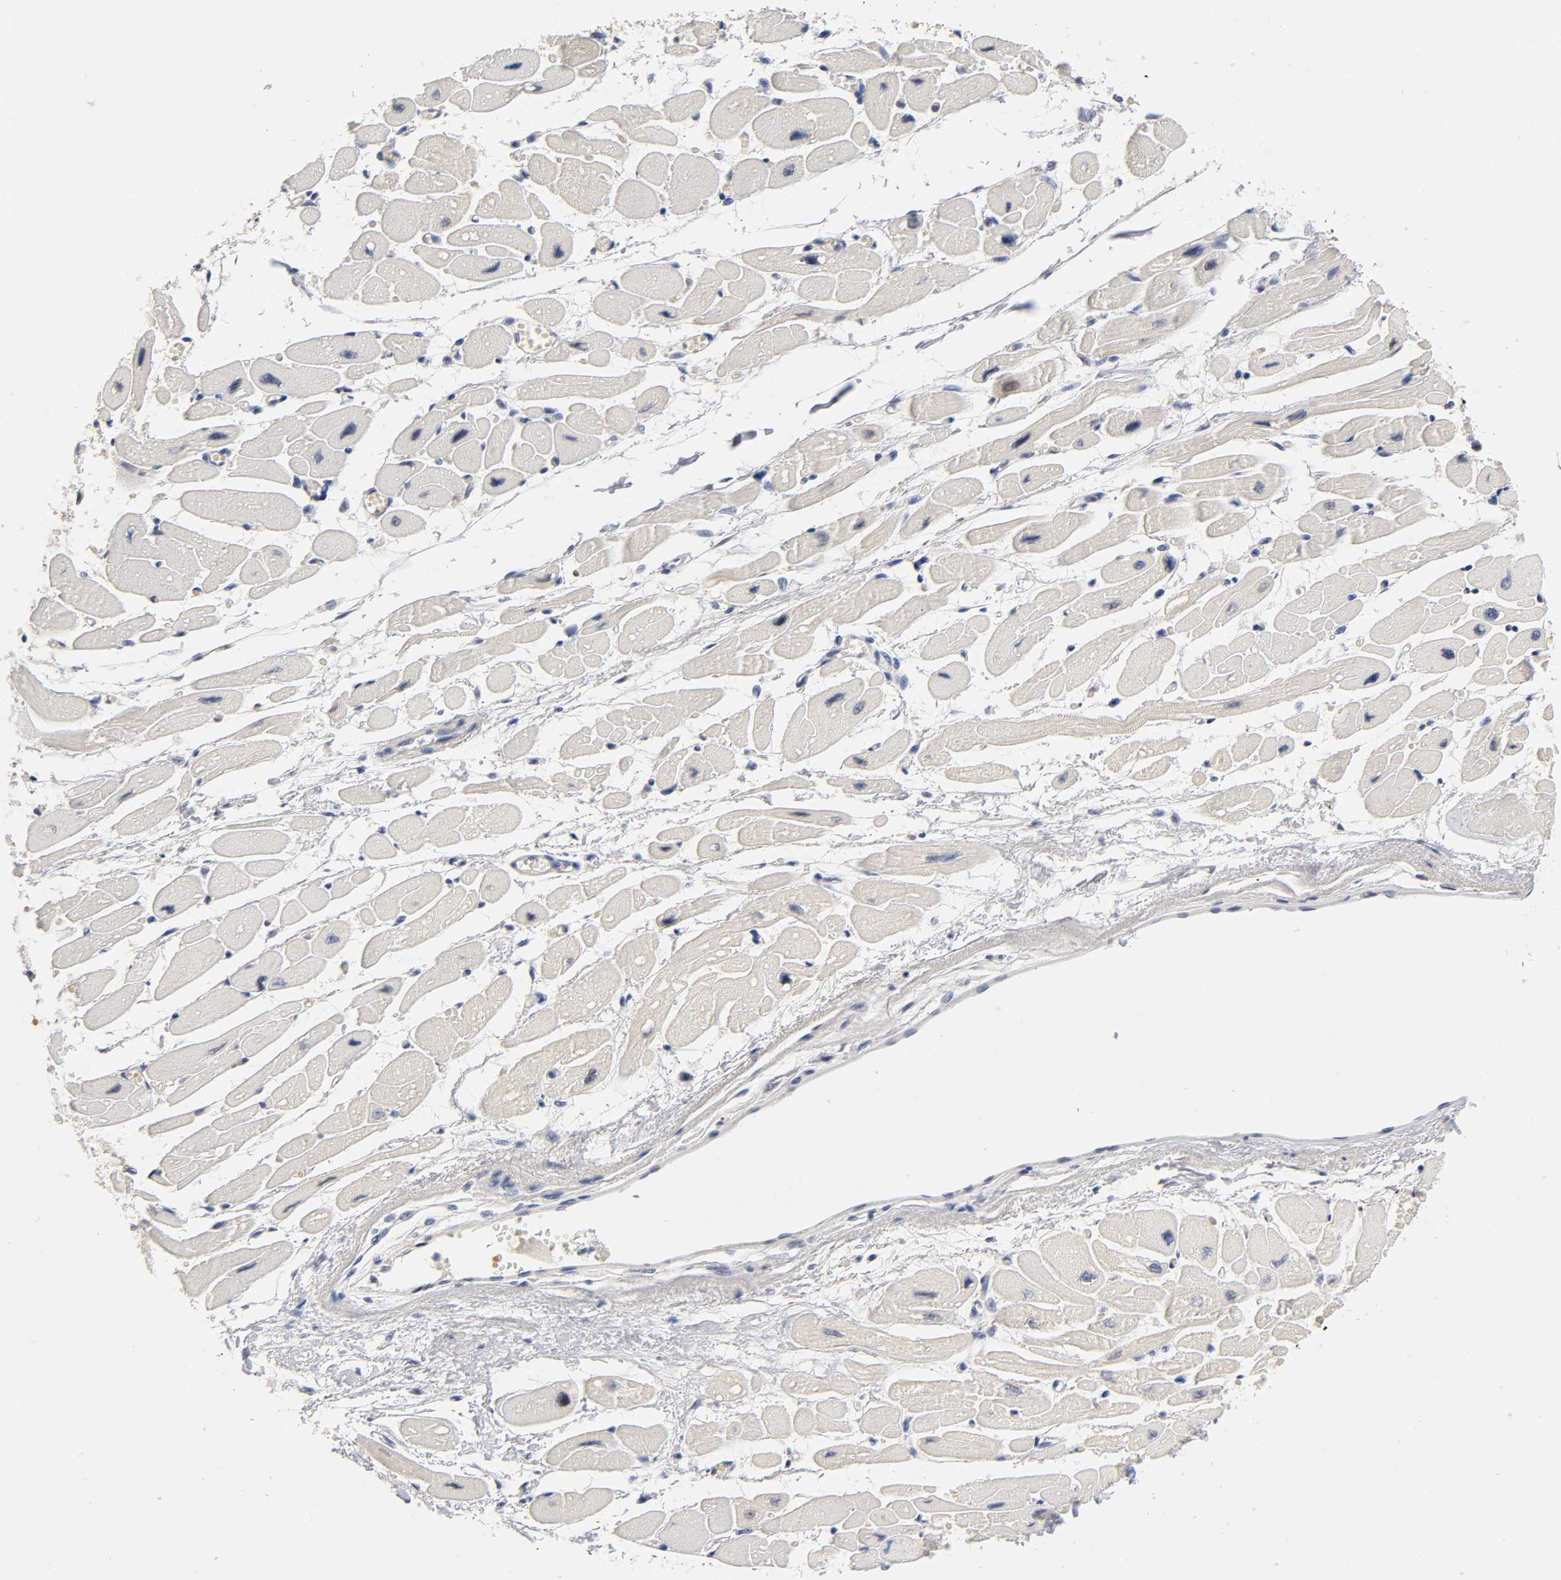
{"staining": {"intensity": "negative", "quantity": "none", "location": "none"}, "tissue": "heart muscle", "cell_type": "Cardiomyocytes", "image_type": "normal", "snomed": [{"axis": "morphology", "description": "Normal tissue, NOS"}, {"axis": "topography", "description": "Heart"}], "caption": "This is a photomicrograph of immunohistochemistry staining of unremarkable heart muscle, which shows no staining in cardiomyocytes. The staining is performed using DAB brown chromogen with nuclei counter-stained in using hematoxylin.", "gene": "OVOL1", "patient": {"sex": "female", "age": 54}}